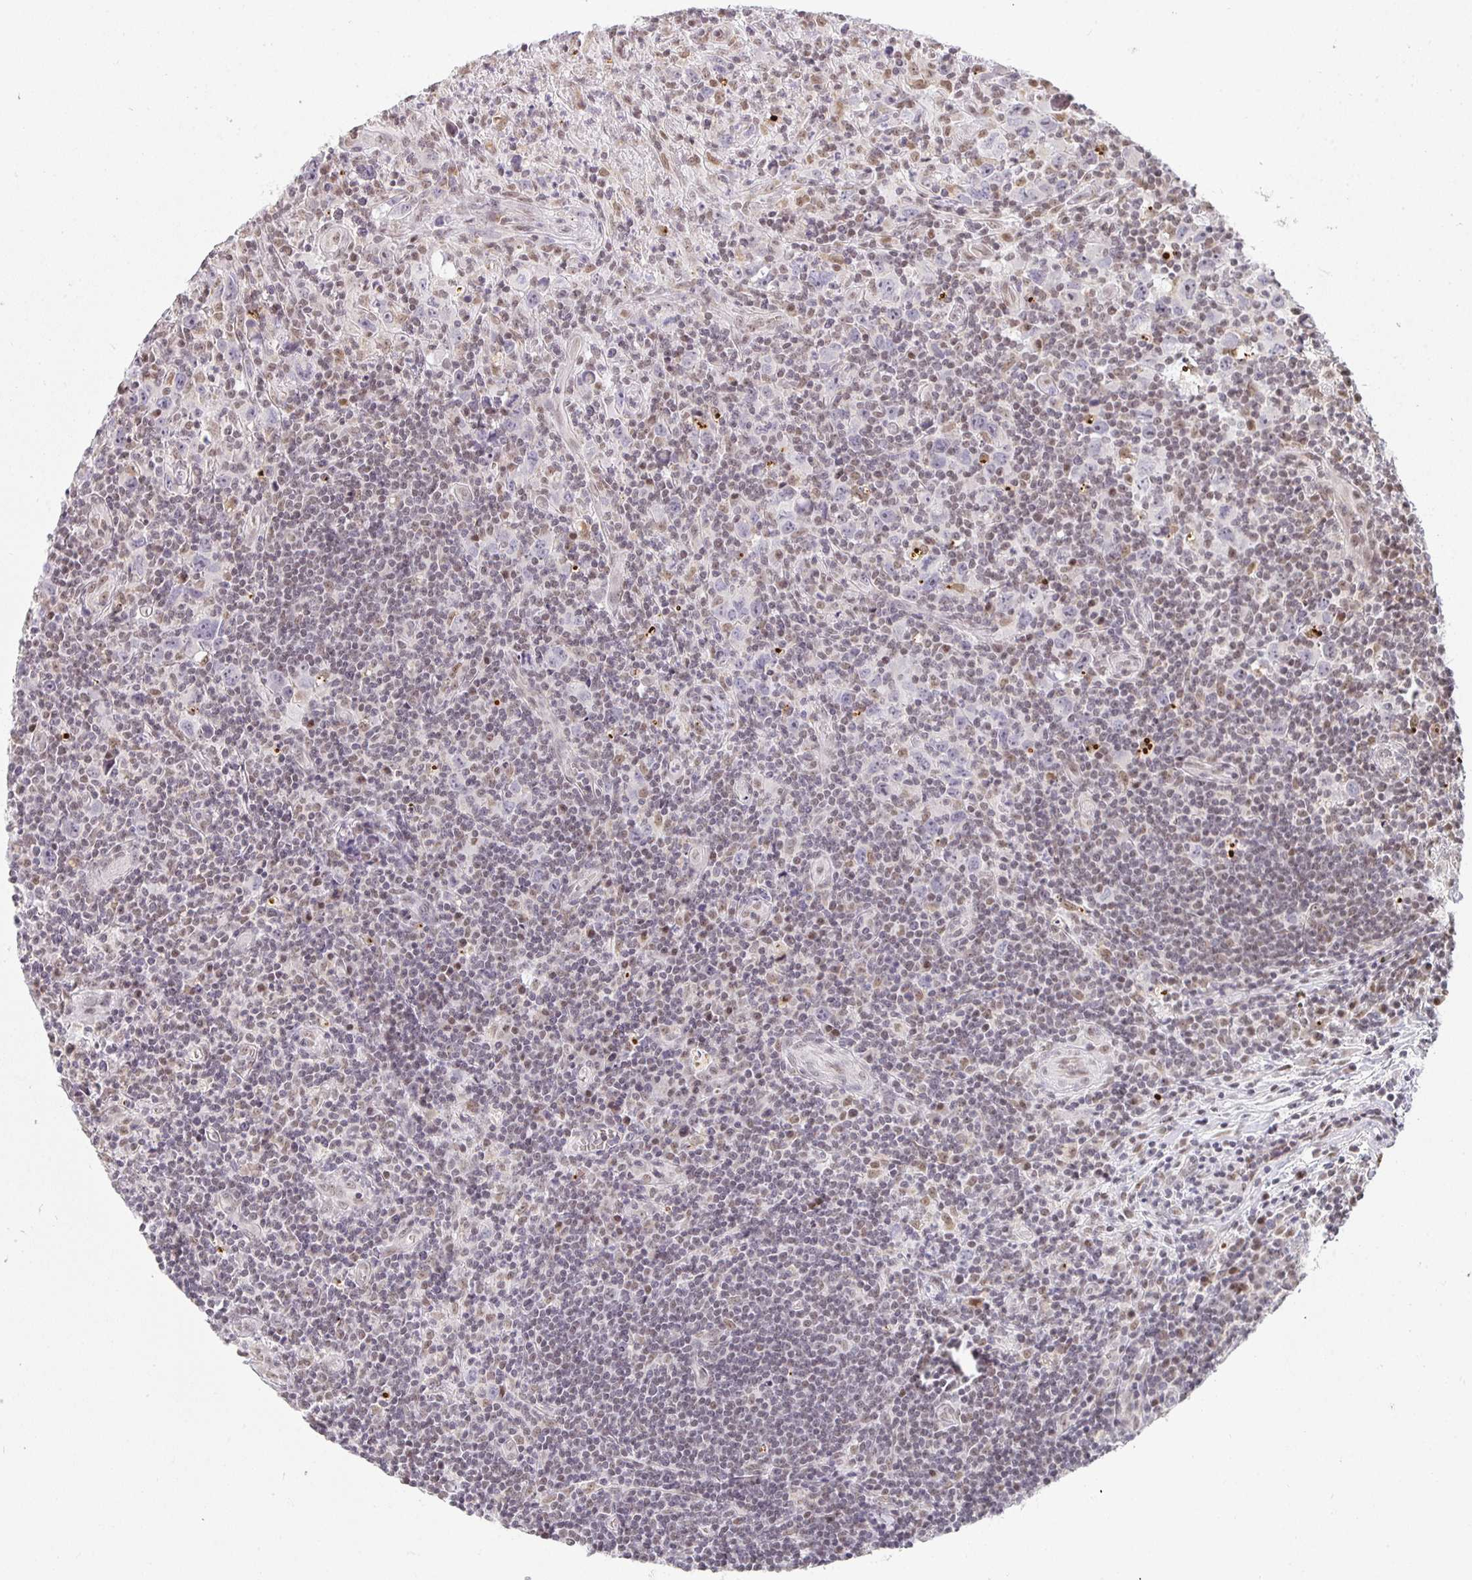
{"staining": {"intensity": "negative", "quantity": "none", "location": "none"}, "tissue": "lymphoma", "cell_type": "Tumor cells", "image_type": "cancer", "snomed": [{"axis": "morphology", "description": "Hodgkin's disease, NOS"}, {"axis": "topography", "description": "Lymph node"}], "caption": "Hodgkin's disease was stained to show a protein in brown. There is no significant positivity in tumor cells.", "gene": "SMARCA2", "patient": {"sex": "female", "age": 18}}